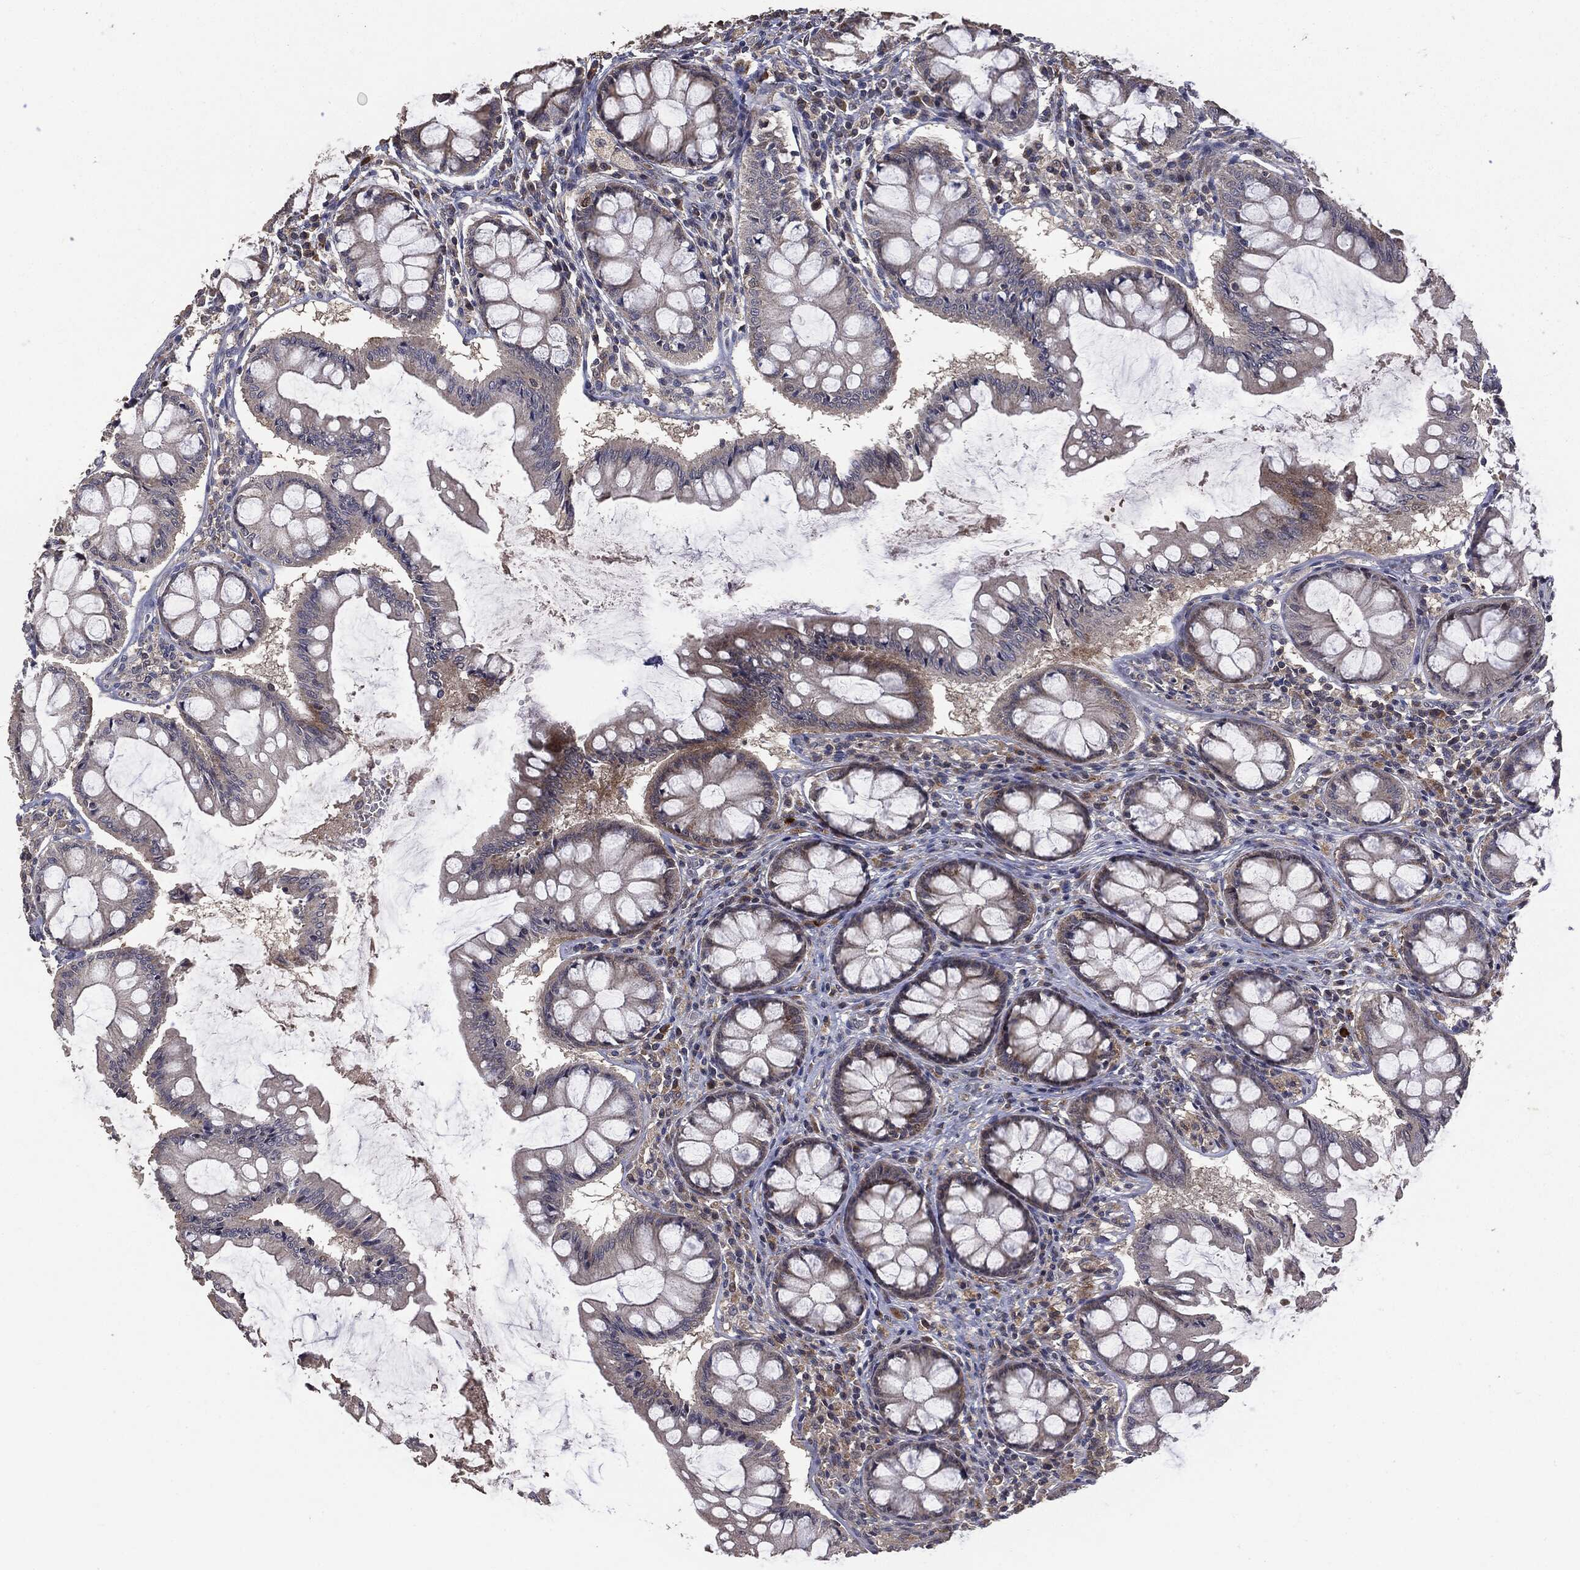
{"staining": {"intensity": "weak", "quantity": ">75%", "location": "cytoplasmic/membranous"}, "tissue": "colon", "cell_type": "Endothelial cells", "image_type": "normal", "snomed": [{"axis": "morphology", "description": "Normal tissue, NOS"}, {"axis": "topography", "description": "Colon"}], "caption": "This micrograph displays immunohistochemistry staining of normal human colon, with low weak cytoplasmic/membranous positivity in about >75% of endothelial cells.", "gene": "MTOR", "patient": {"sex": "female", "age": 65}}